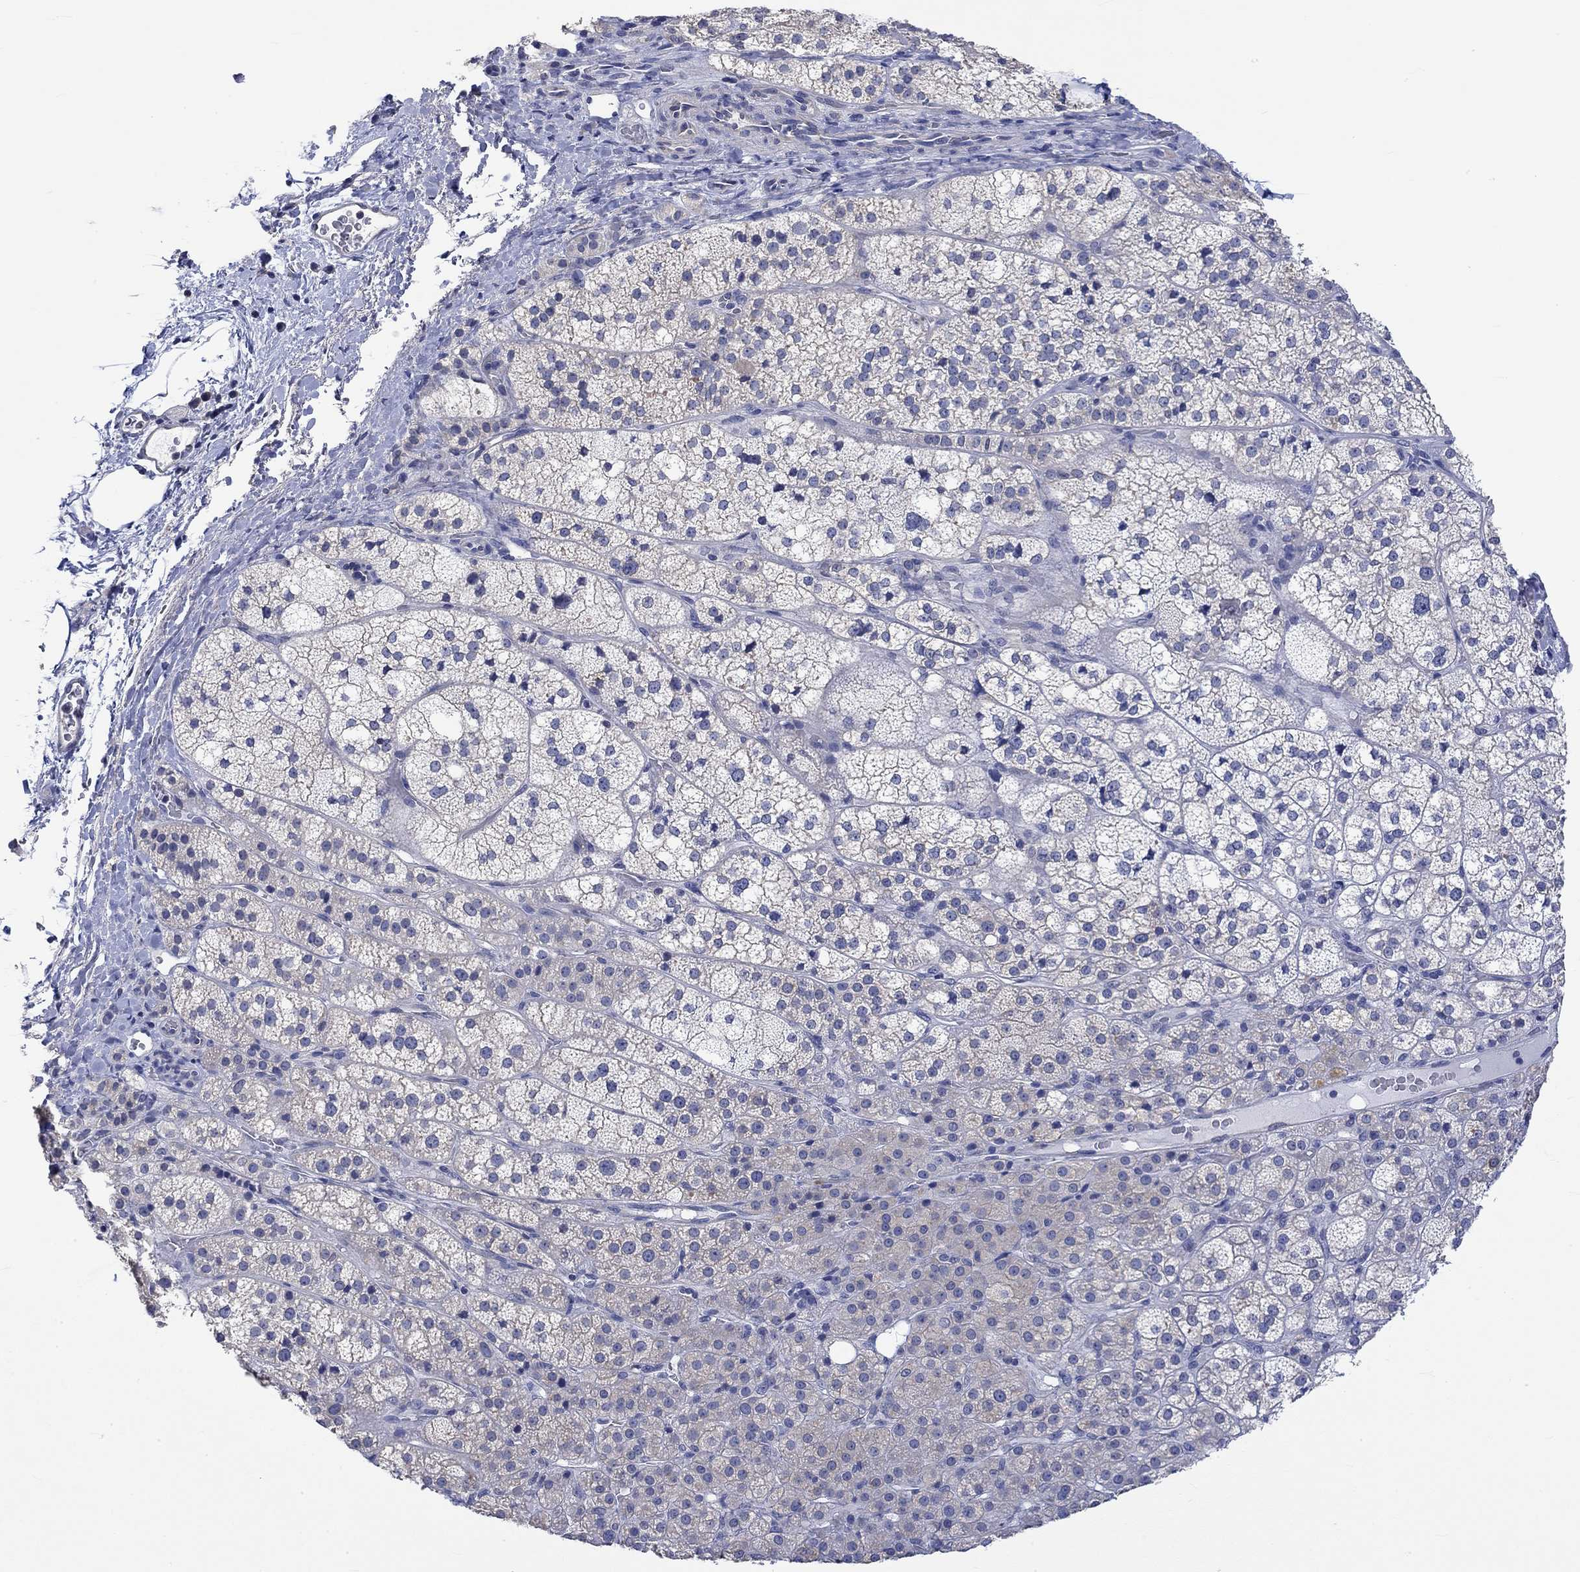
{"staining": {"intensity": "moderate", "quantity": "<25%", "location": "cytoplasmic/membranous"}, "tissue": "adrenal gland", "cell_type": "Glandular cells", "image_type": "normal", "snomed": [{"axis": "morphology", "description": "Normal tissue, NOS"}, {"axis": "topography", "description": "Adrenal gland"}], "caption": "Brown immunohistochemical staining in unremarkable adrenal gland demonstrates moderate cytoplasmic/membranous expression in approximately <25% of glandular cells. The protein is shown in brown color, while the nuclei are stained blue.", "gene": "AGRP", "patient": {"sex": "female", "age": 60}}